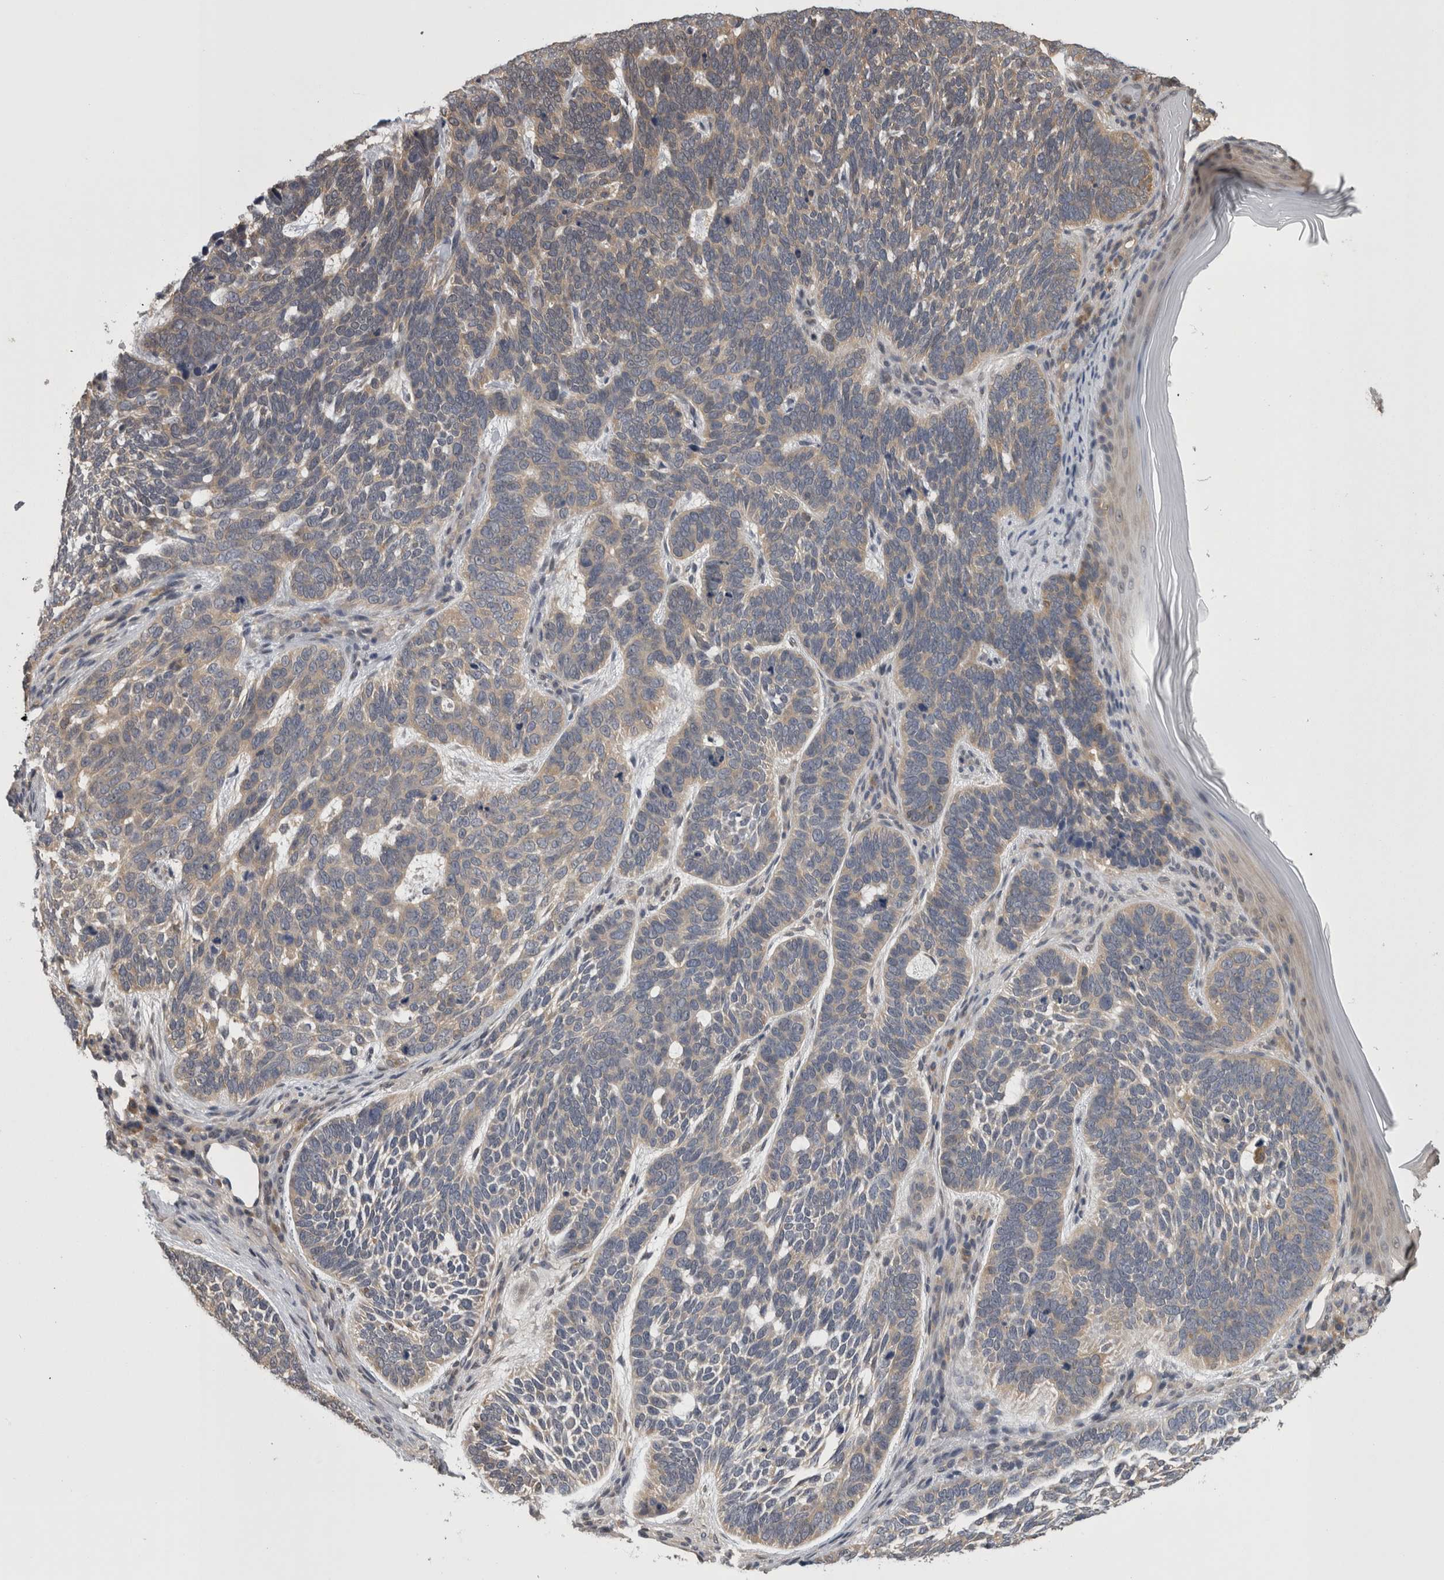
{"staining": {"intensity": "weak", "quantity": ">75%", "location": "cytoplasmic/membranous"}, "tissue": "skin cancer", "cell_type": "Tumor cells", "image_type": "cancer", "snomed": [{"axis": "morphology", "description": "Basal cell carcinoma"}, {"axis": "topography", "description": "Skin"}], "caption": "An image of skin cancer stained for a protein reveals weak cytoplasmic/membranous brown staining in tumor cells.", "gene": "APRT", "patient": {"sex": "female", "age": 85}}